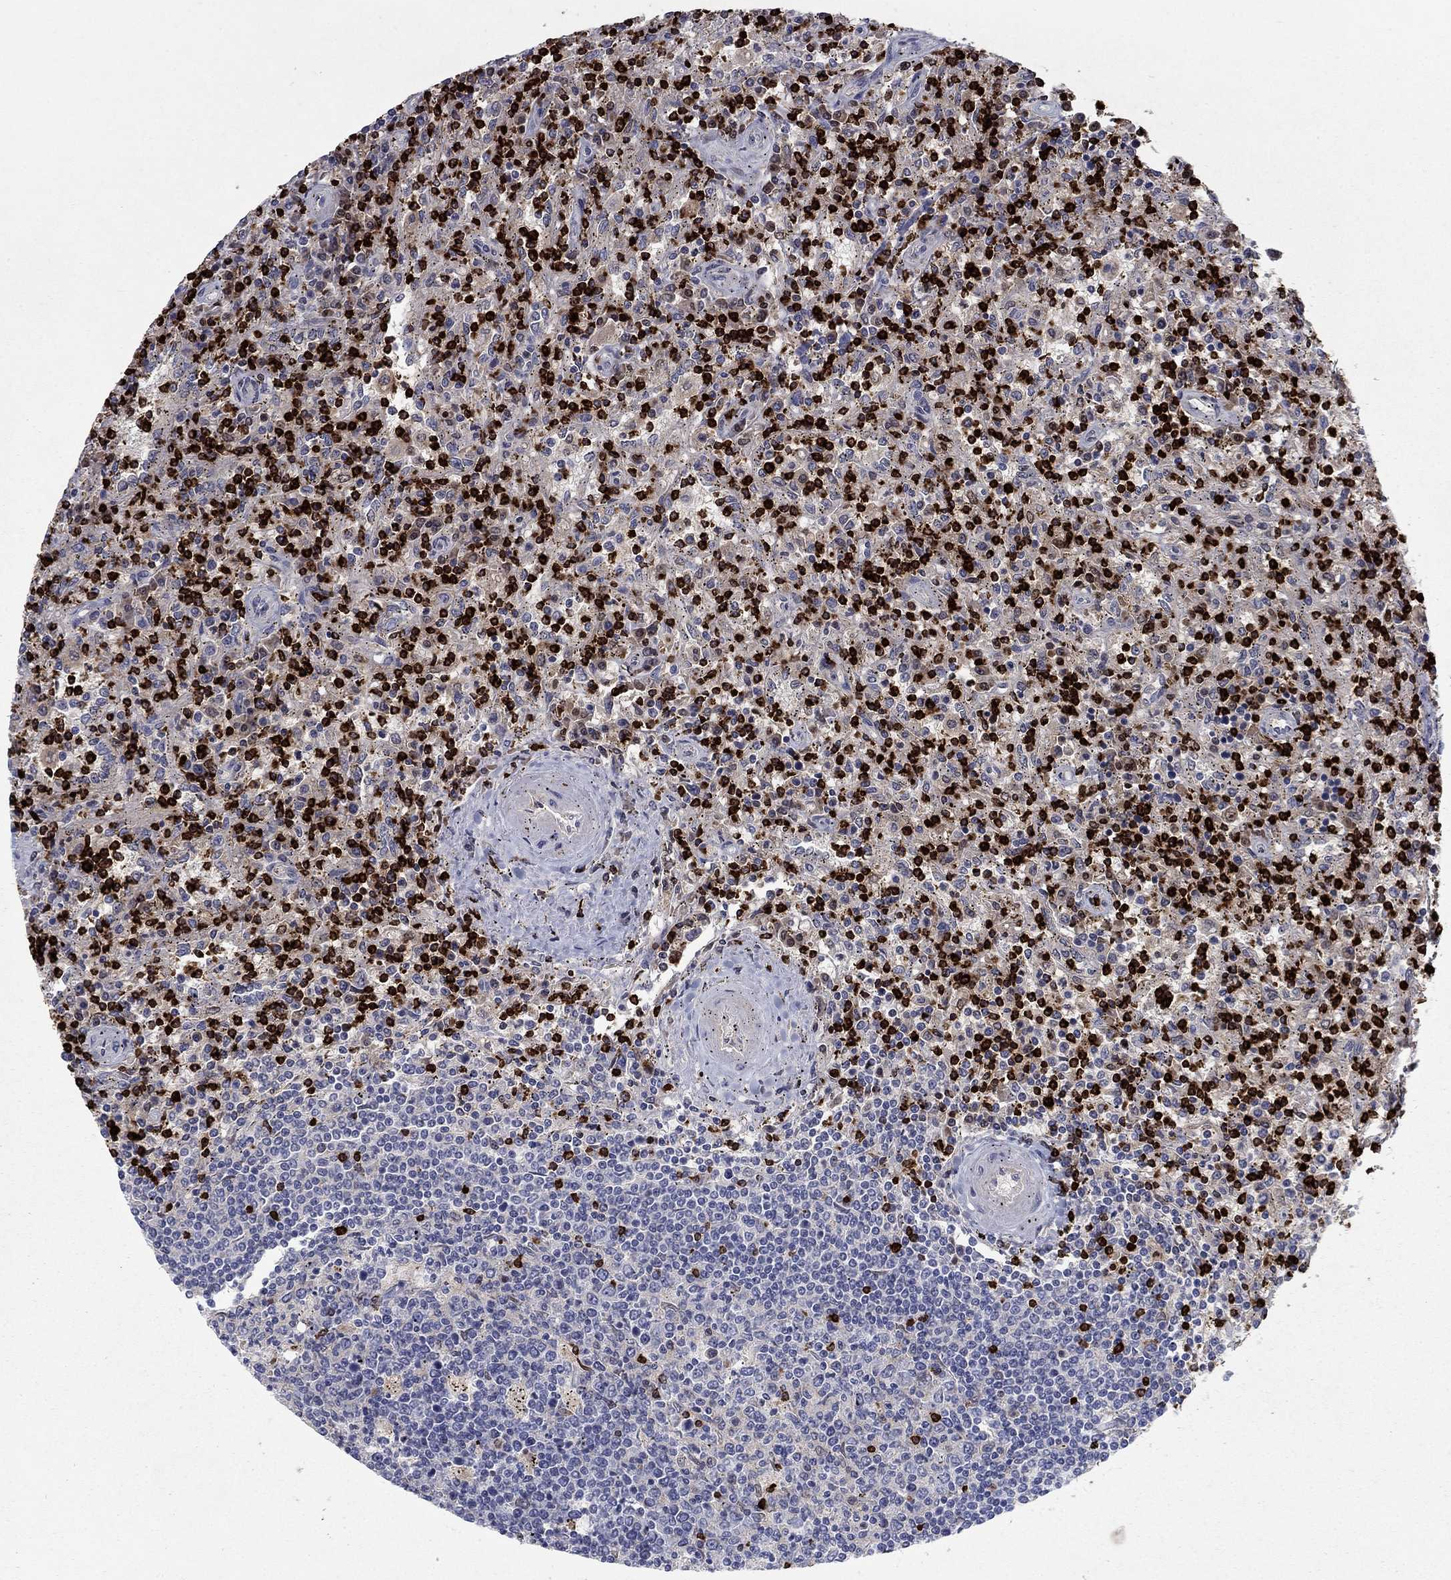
{"staining": {"intensity": "strong", "quantity": ">75%", "location": "cytoplasmic/membranous"}, "tissue": "lymphoma", "cell_type": "Tumor cells", "image_type": "cancer", "snomed": [{"axis": "morphology", "description": "Malignant lymphoma, non-Hodgkin's type, Low grade"}, {"axis": "topography", "description": "Spleen"}], "caption": "Low-grade malignant lymphoma, non-Hodgkin's type stained for a protein (brown) demonstrates strong cytoplasmic/membranous positive expression in approximately >75% of tumor cells.", "gene": "GZMA", "patient": {"sex": "male", "age": 62}}